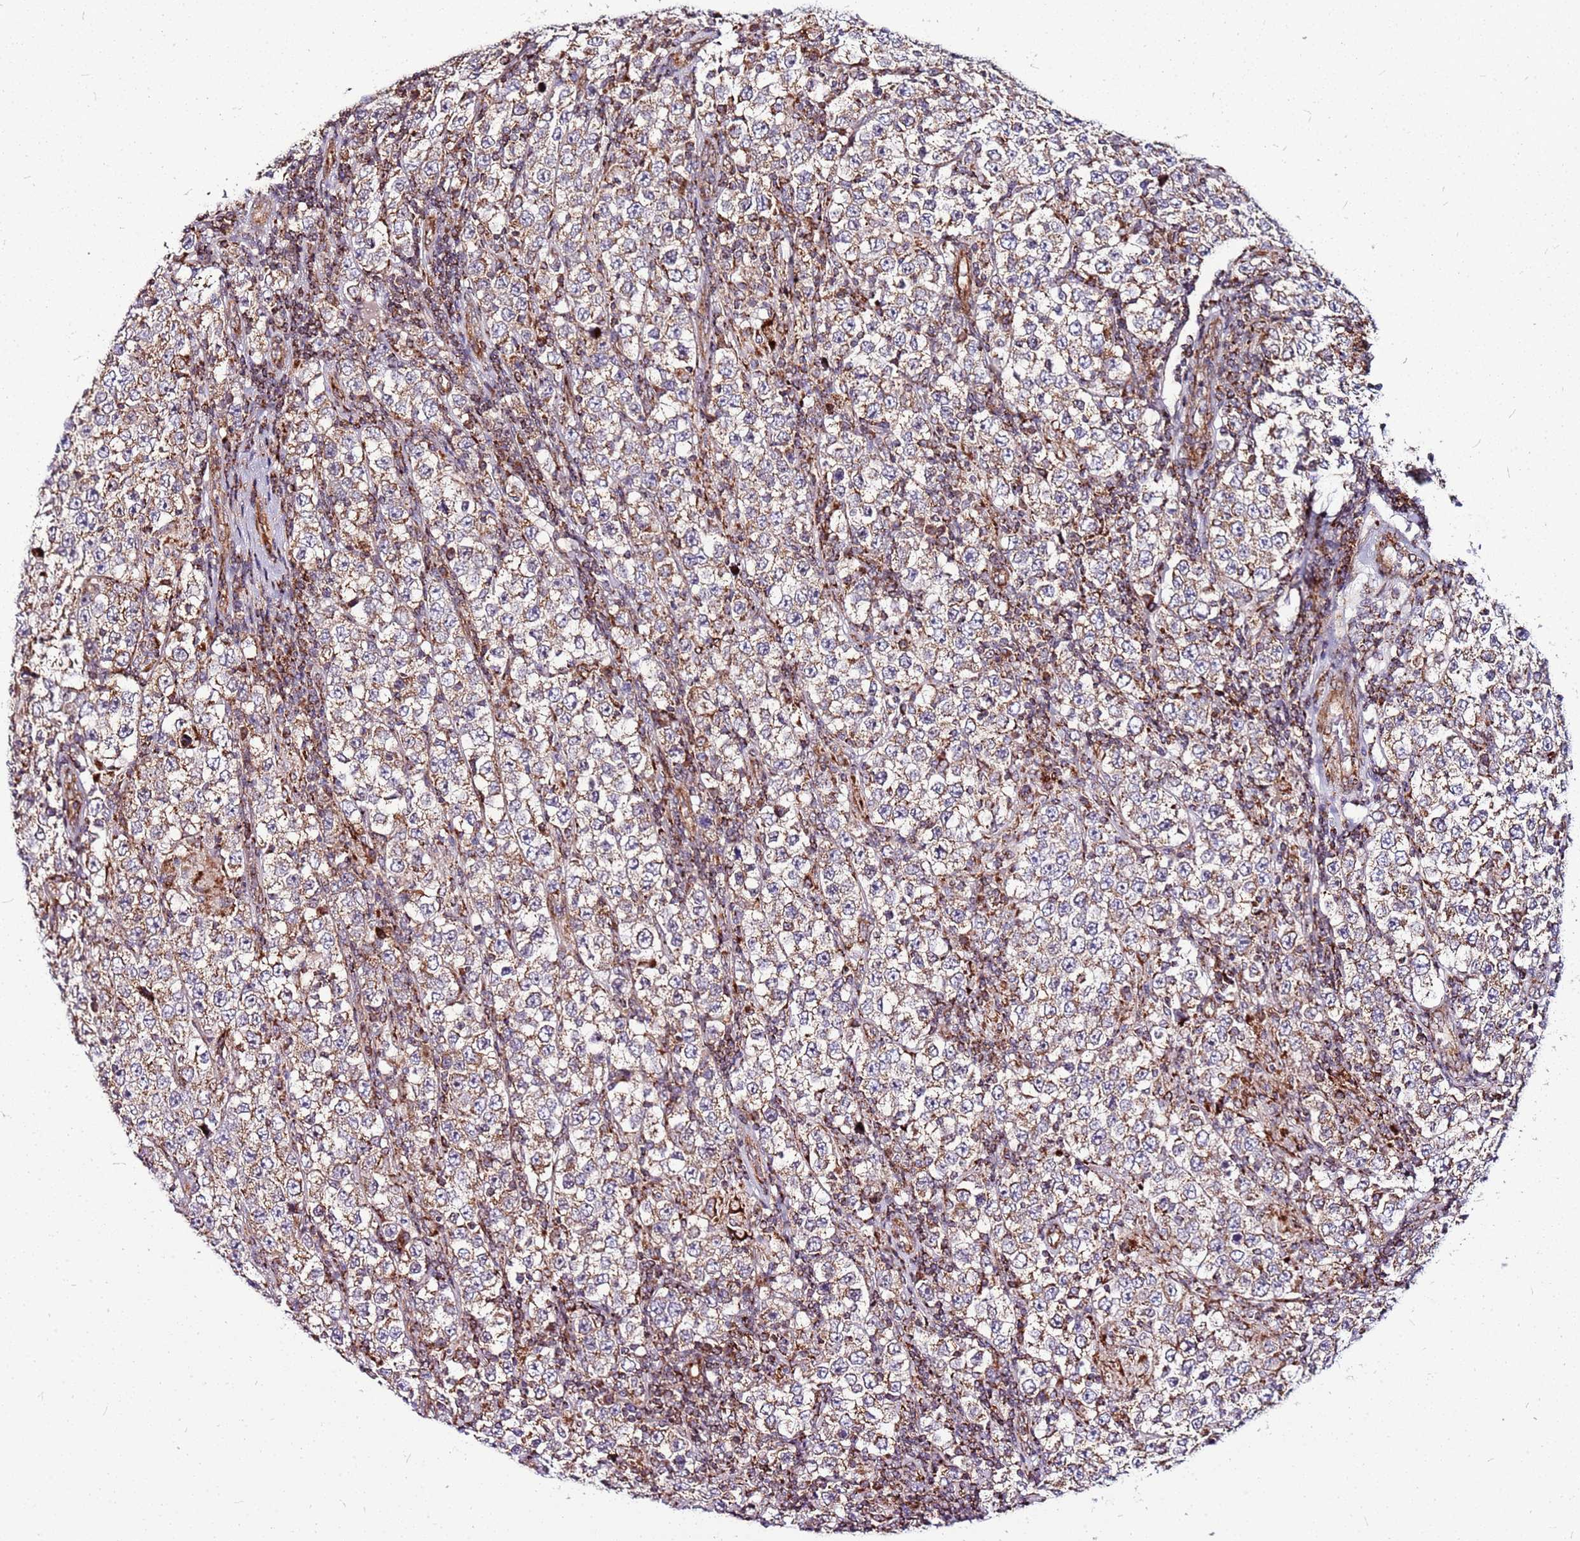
{"staining": {"intensity": "weak", "quantity": ">75%", "location": "cytoplasmic/membranous"}, "tissue": "testis cancer", "cell_type": "Tumor cells", "image_type": "cancer", "snomed": [{"axis": "morphology", "description": "Normal tissue, NOS"}, {"axis": "morphology", "description": "Urothelial carcinoma, High grade"}, {"axis": "morphology", "description": "Seminoma, NOS"}, {"axis": "morphology", "description": "Carcinoma, Embryonal, NOS"}, {"axis": "topography", "description": "Urinary bladder"}, {"axis": "topography", "description": "Testis"}], "caption": "Immunohistochemistry (IHC) (DAB (3,3'-diaminobenzidine)) staining of human testis cancer (high-grade urothelial carcinoma) shows weak cytoplasmic/membranous protein positivity in approximately >75% of tumor cells. The protein is shown in brown color, while the nuclei are stained blue.", "gene": "OR51T1", "patient": {"sex": "male", "age": 41}}